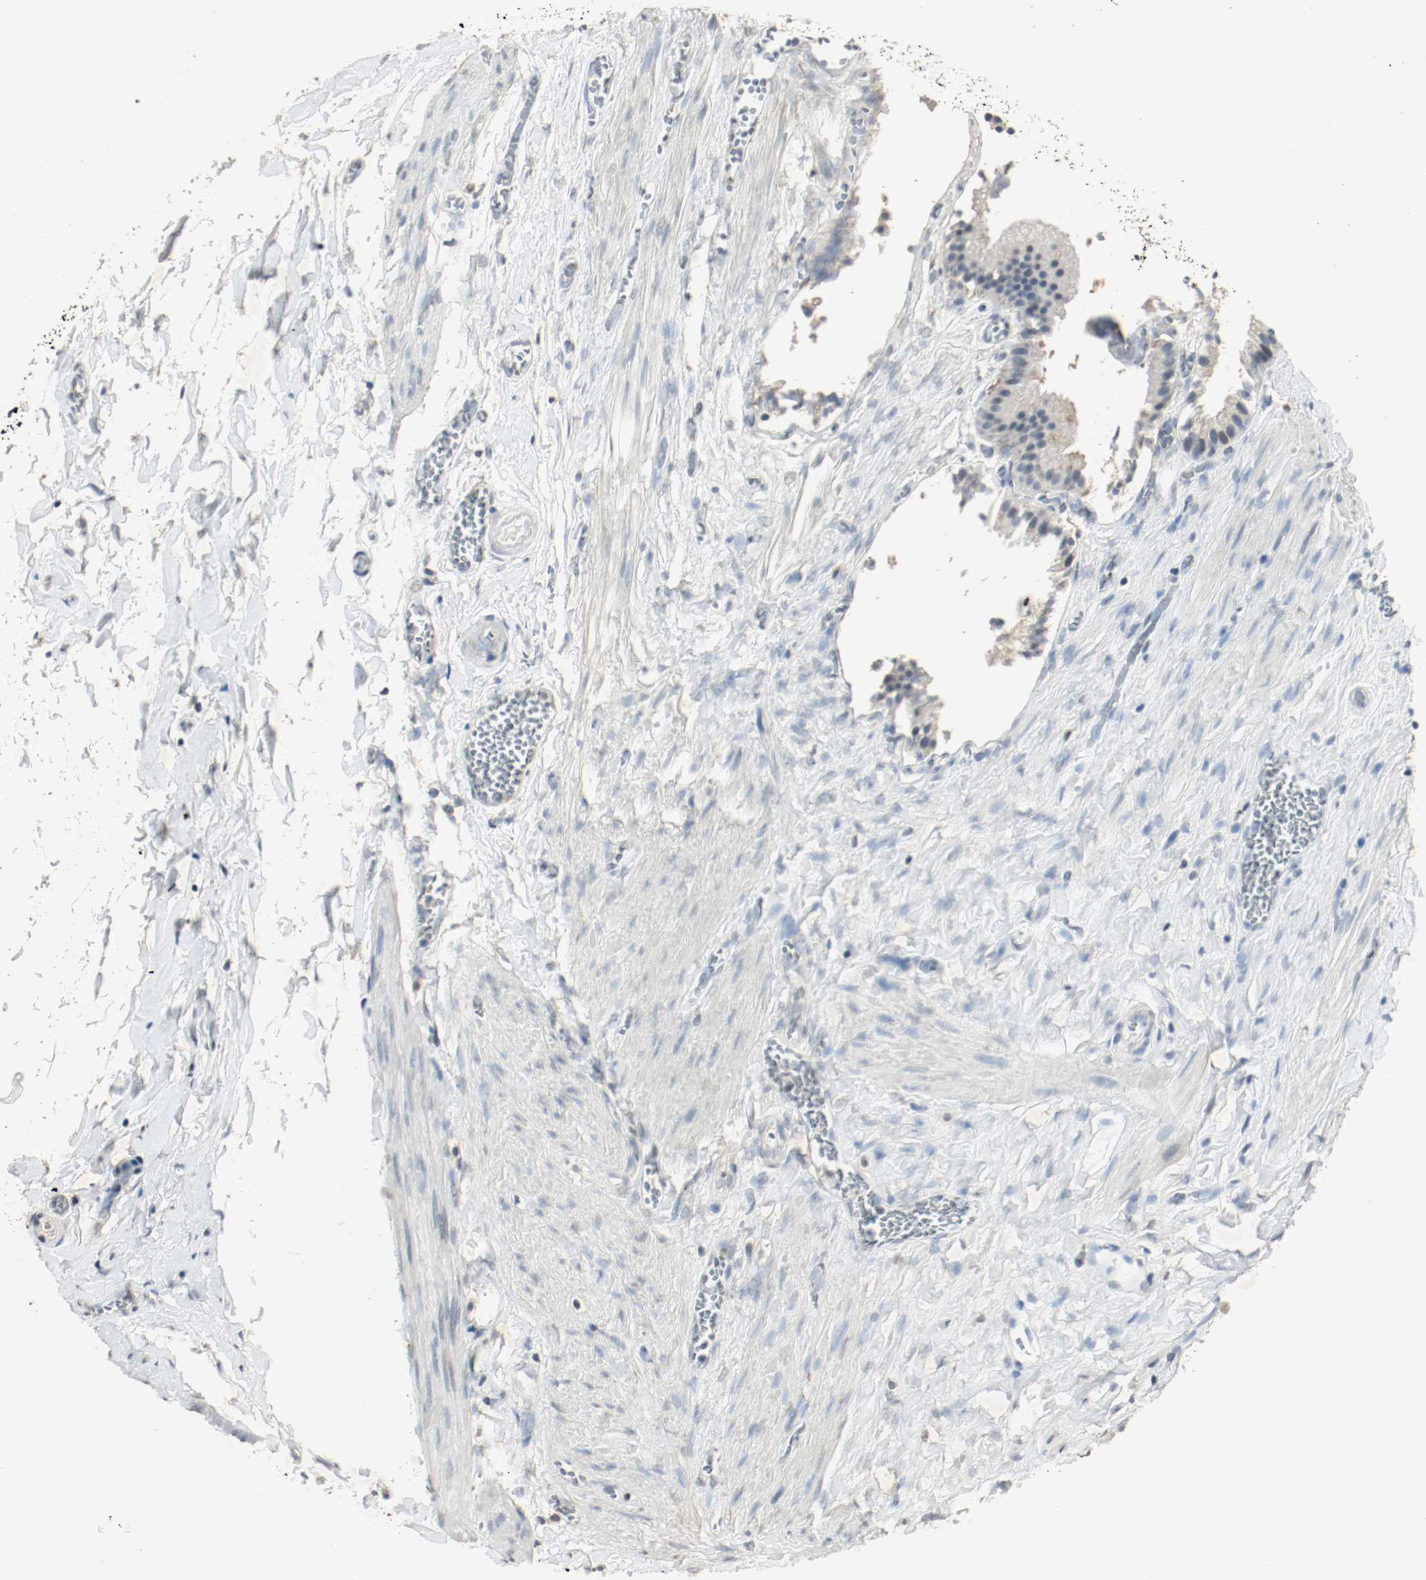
{"staining": {"intensity": "moderate", "quantity": "<25%", "location": "nuclear"}, "tissue": "gallbladder", "cell_type": "Glandular cells", "image_type": "normal", "snomed": [{"axis": "morphology", "description": "Normal tissue, NOS"}, {"axis": "topography", "description": "Gallbladder"}], "caption": "Immunohistochemistry of unremarkable gallbladder exhibits low levels of moderate nuclear expression in approximately <25% of glandular cells. (DAB IHC, brown staining for protein, blue staining for nuclei).", "gene": "DNMT1", "patient": {"sex": "female", "age": 63}}